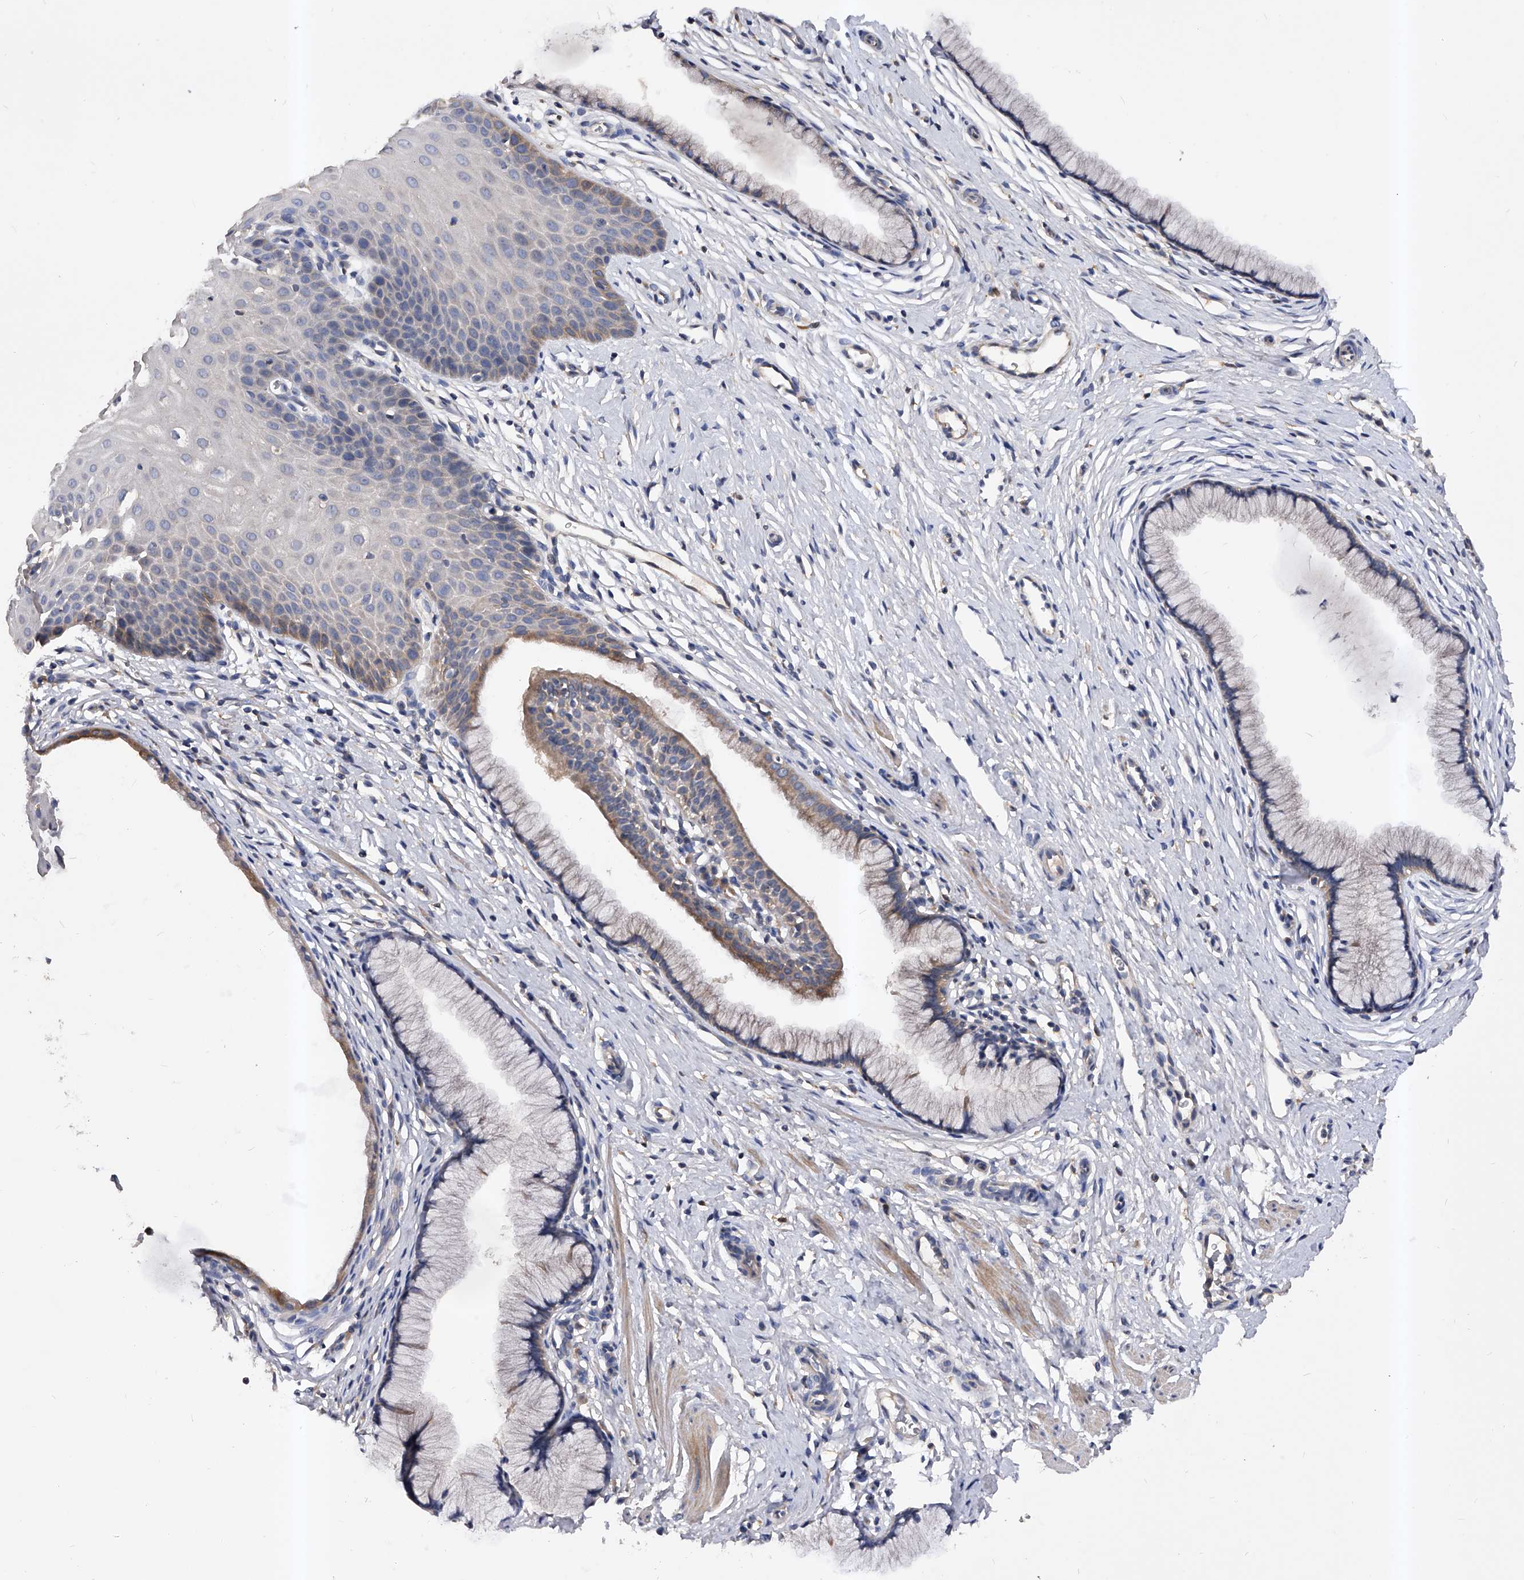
{"staining": {"intensity": "weak", "quantity": "<25%", "location": "cytoplasmic/membranous"}, "tissue": "cervix", "cell_type": "Glandular cells", "image_type": "normal", "snomed": [{"axis": "morphology", "description": "Normal tissue, NOS"}, {"axis": "topography", "description": "Cervix"}], "caption": "Immunohistochemistry micrograph of unremarkable cervix: human cervix stained with DAB demonstrates no significant protein staining in glandular cells.", "gene": "ARL4C", "patient": {"sex": "female", "age": 36}}